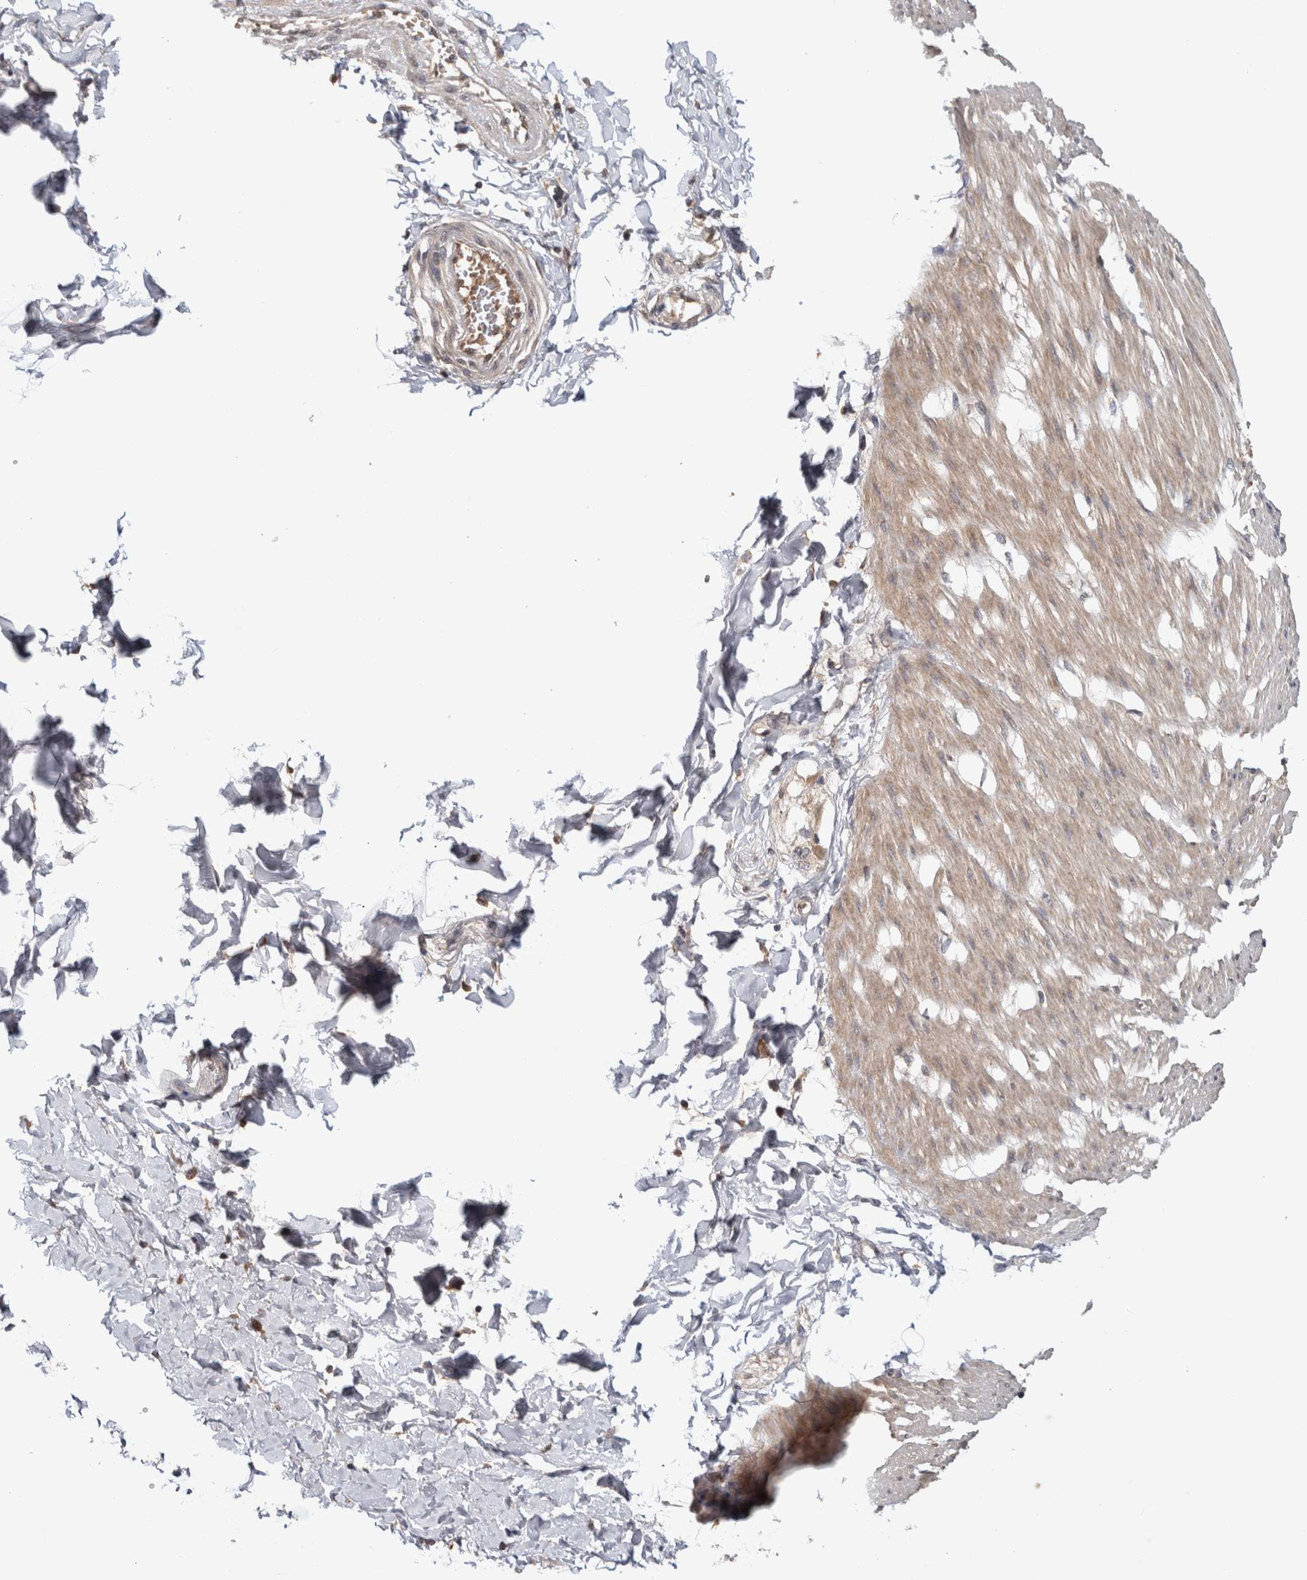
{"staining": {"intensity": "weak", "quantity": ">75%", "location": "cytoplasmic/membranous"}, "tissue": "smooth muscle", "cell_type": "Smooth muscle cells", "image_type": "normal", "snomed": [{"axis": "morphology", "description": "Normal tissue, NOS"}, {"axis": "morphology", "description": "Adenocarcinoma, NOS"}, {"axis": "topography", "description": "Smooth muscle"}, {"axis": "topography", "description": "Colon"}], "caption": "A micrograph of smooth muscle stained for a protein exhibits weak cytoplasmic/membranous brown staining in smooth muscle cells.", "gene": "HMOX2", "patient": {"sex": "male", "age": 14}}